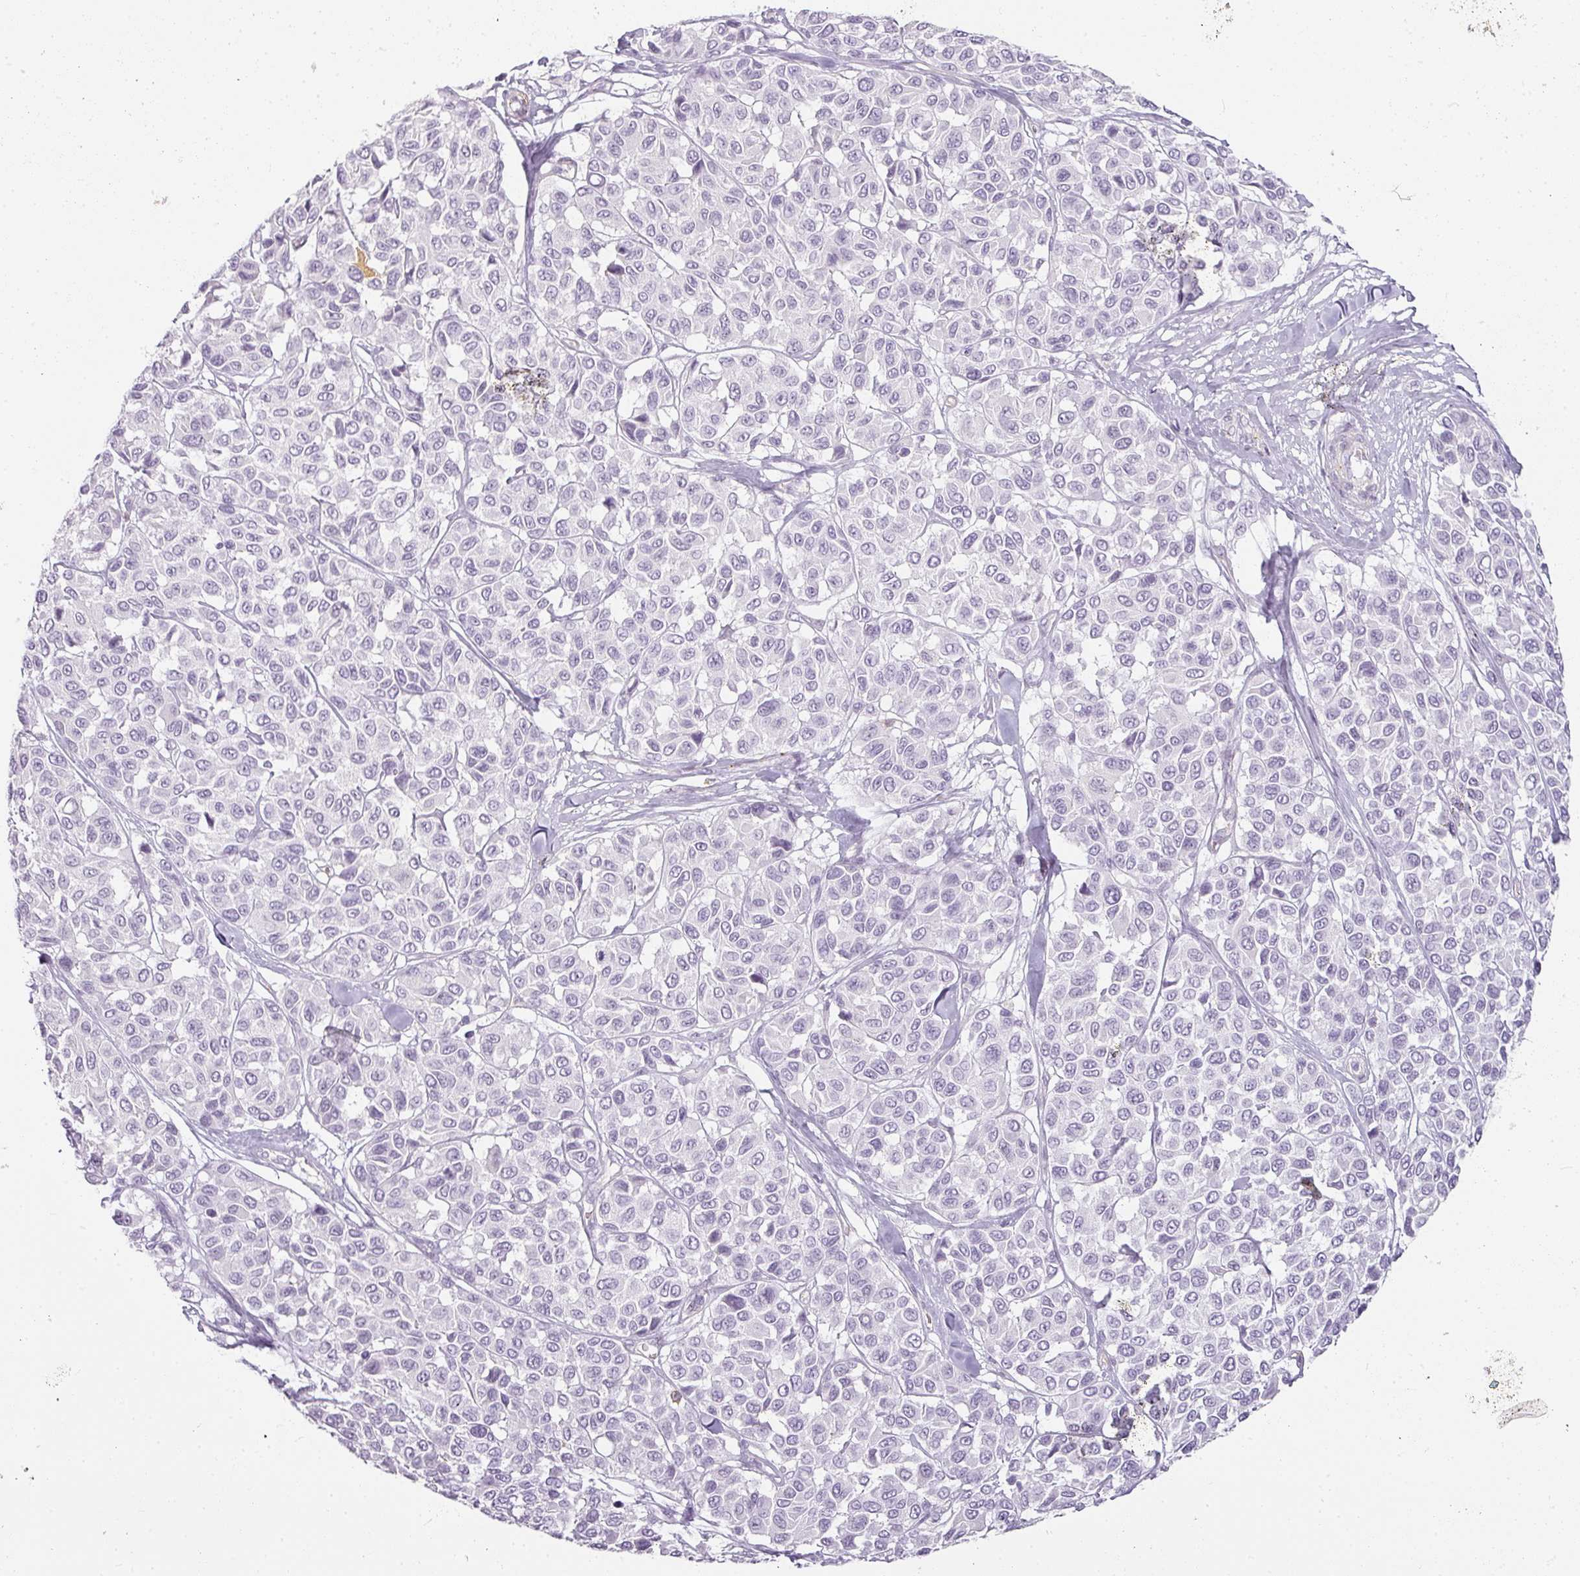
{"staining": {"intensity": "negative", "quantity": "none", "location": "none"}, "tissue": "melanoma", "cell_type": "Tumor cells", "image_type": "cancer", "snomed": [{"axis": "morphology", "description": "Malignant melanoma, NOS"}, {"axis": "topography", "description": "Skin"}], "caption": "Tumor cells show no significant protein staining in melanoma.", "gene": "TMEM42", "patient": {"sex": "female", "age": 66}}